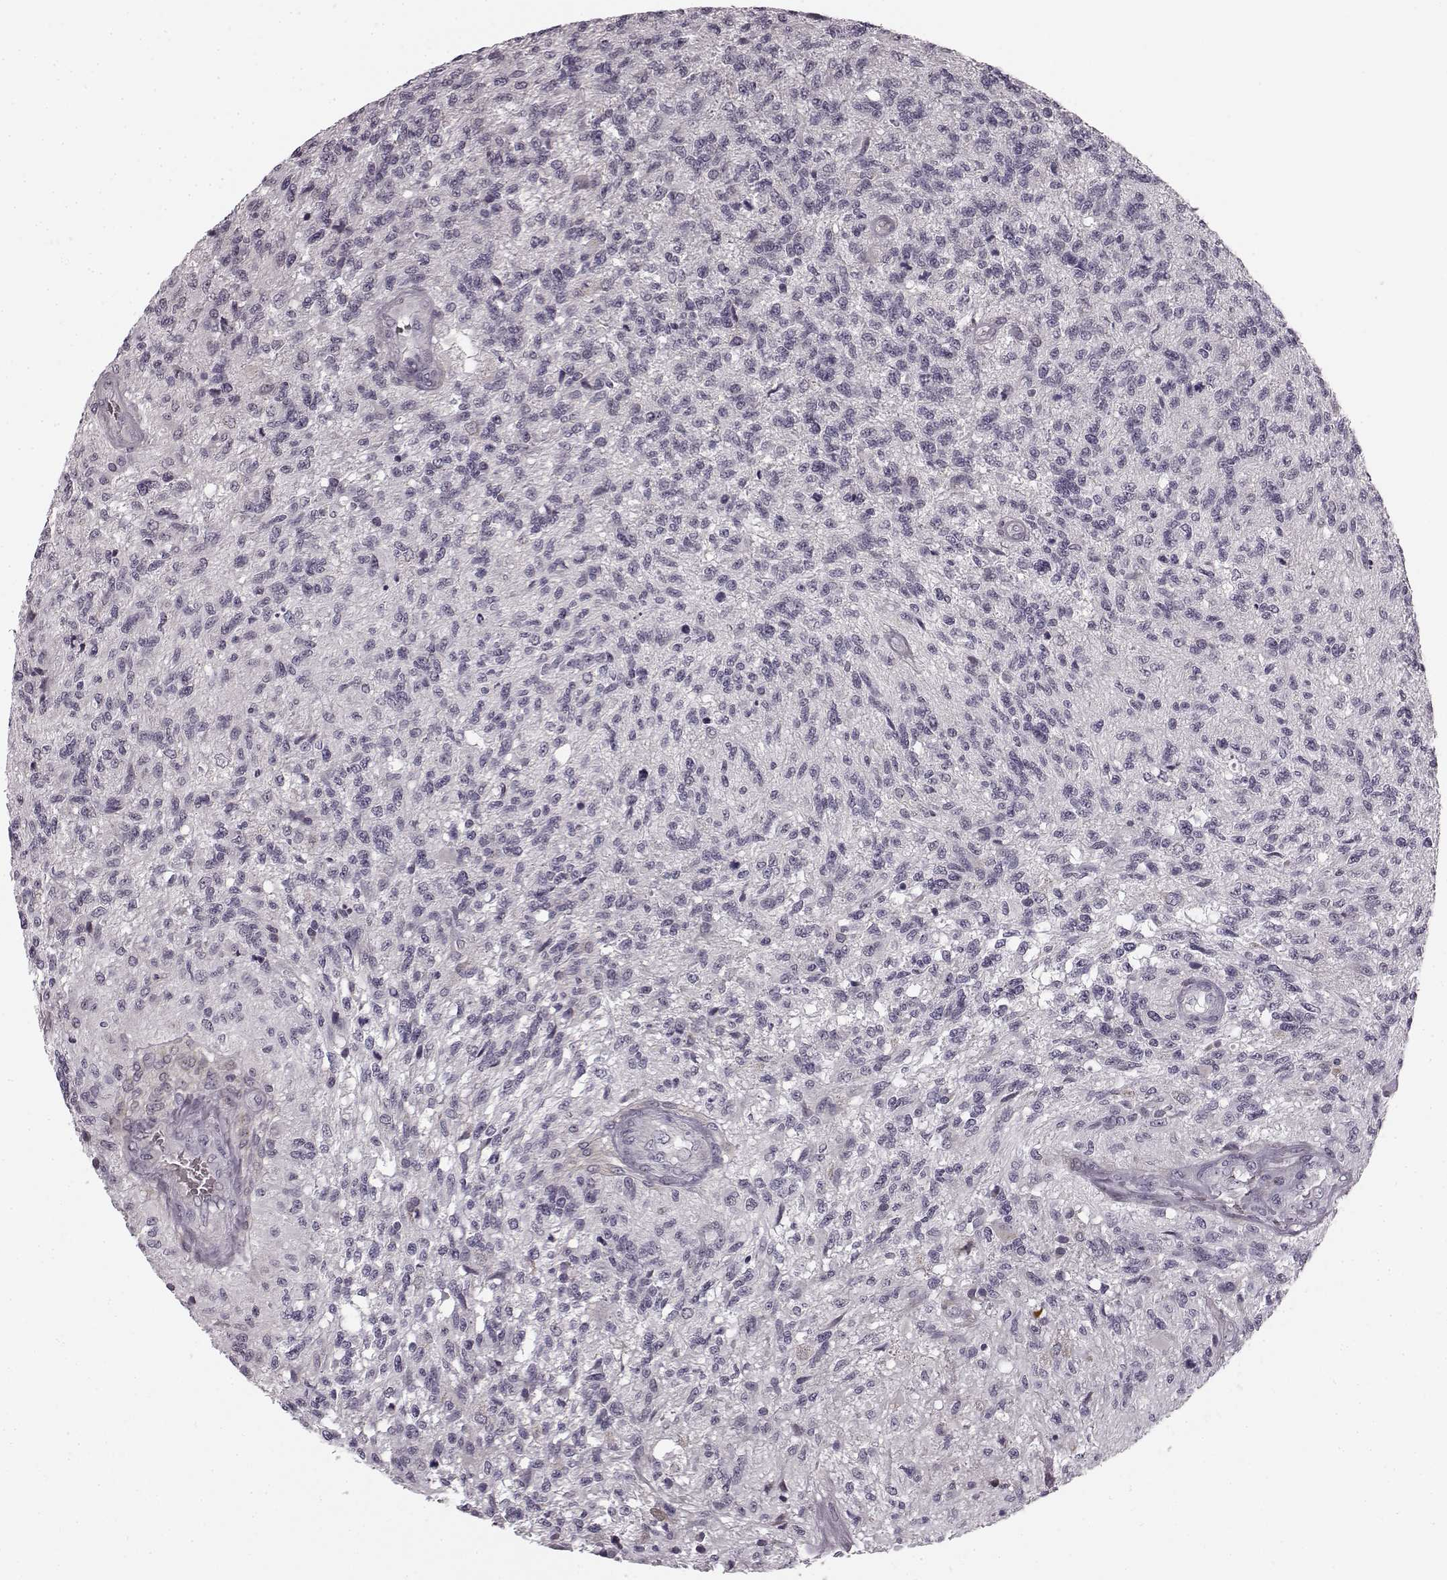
{"staining": {"intensity": "negative", "quantity": "none", "location": "none"}, "tissue": "glioma", "cell_type": "Tumor cells", "image_type": "cancer", "snomed": [{"axis": "morphology", "description": "Glioma, malignant, High grade"}, {"axis": "topography", "description": "Brain"}], "caption": "Photomicrograph shows no significant protein staining in tumor cells of high-grade glioma (malignant). The staining was performed using DAB (3,3'-diaminobenzidine) to visualize the protein expression in brown, while the nuclei were stained in blue with hematoxylin (Magnification: 20x).", "gene": "FAM234B", "patient": {"sex": "male", "age": 56}}